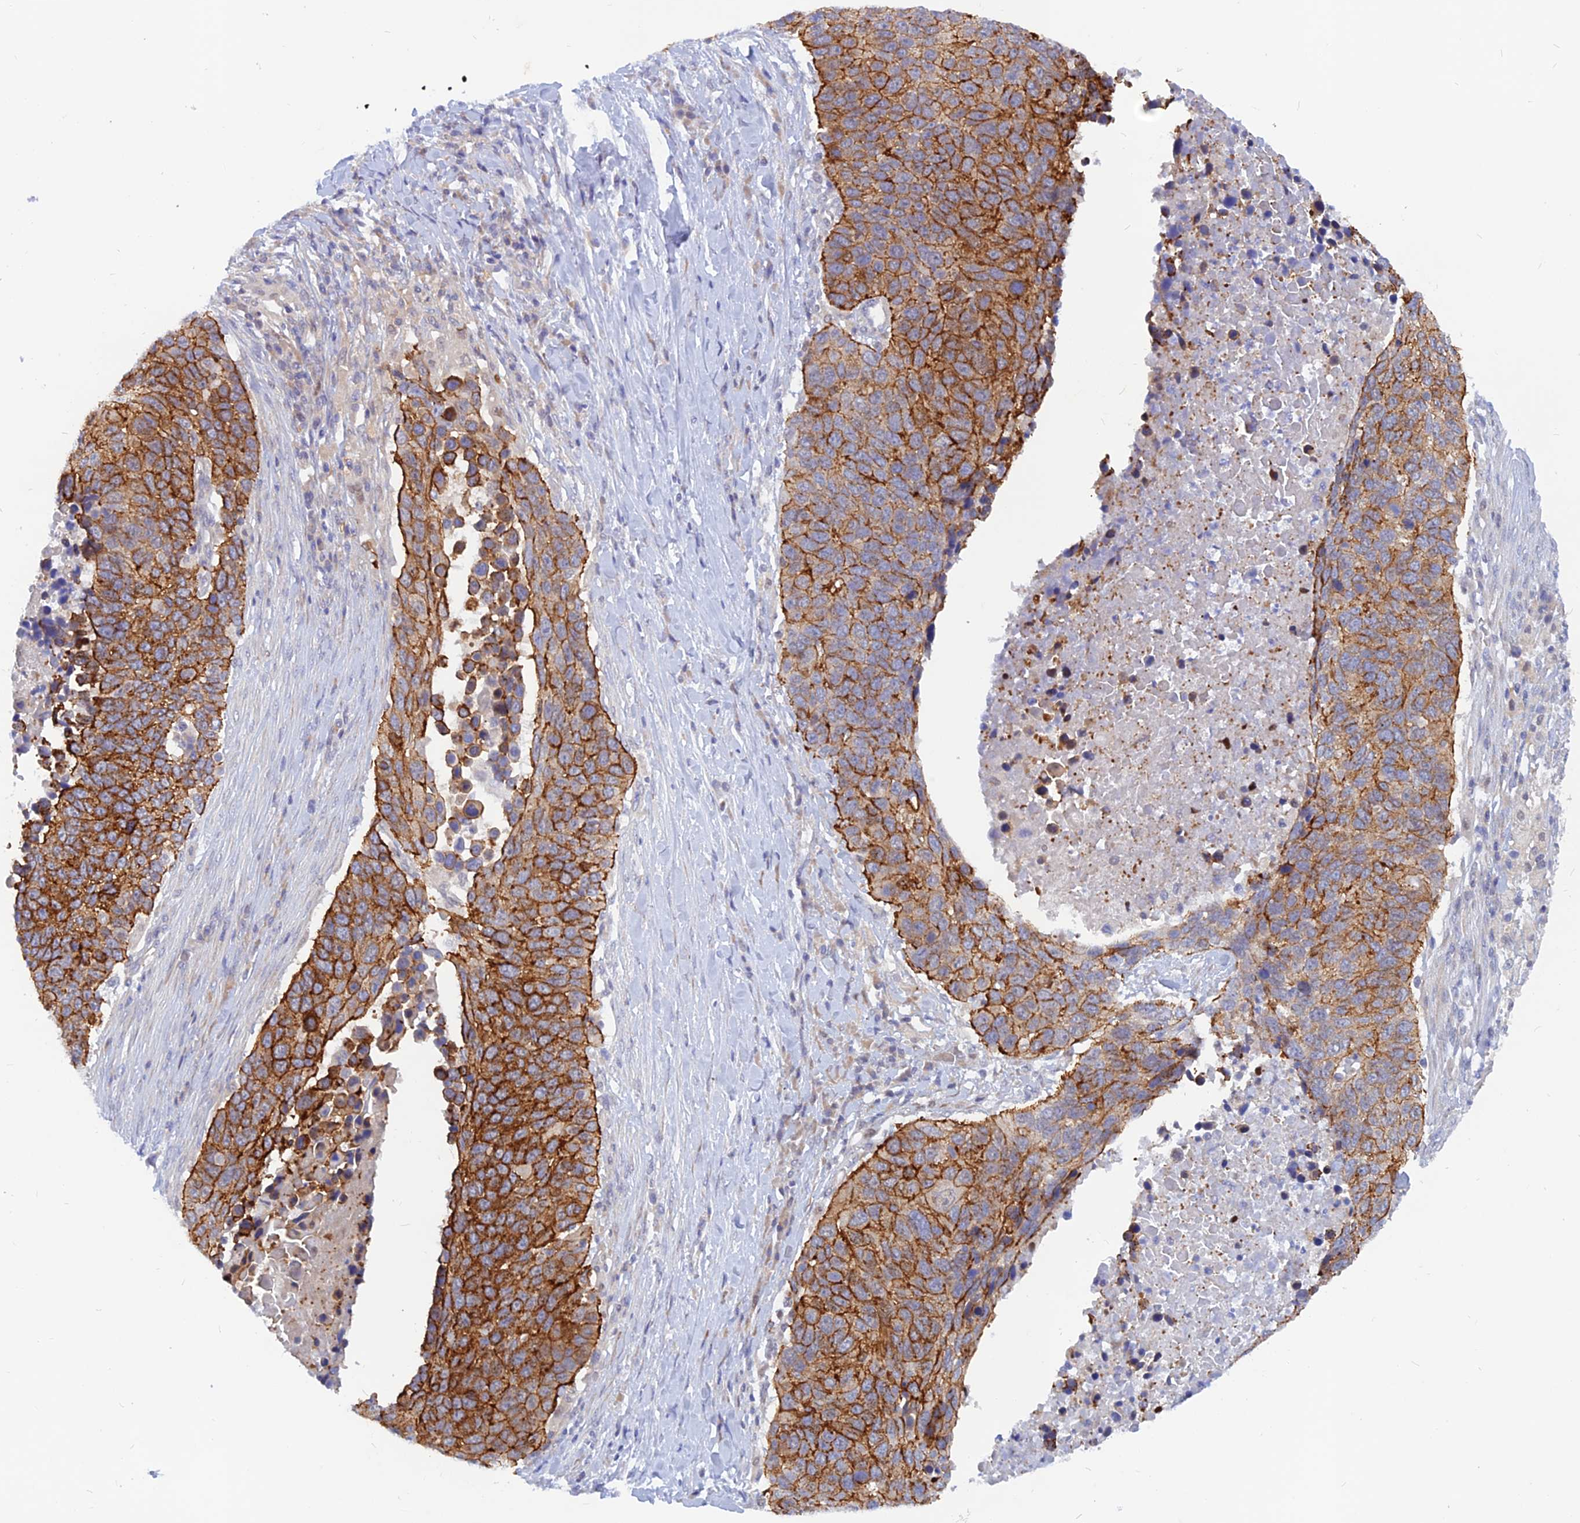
{"staining": {"intensity": "strong", "quantity": ">75%", "location": "cytoplasmic/membranous"}, "tissue": "lung cancer", "cell_type": "Tumor cells", "image_type": "cancer", "snomed": [{"axis": "morphology", "description": "Normal tissue, NOS"}, {"axis": "morphology", "description": "Squamous cell carcinoma, NOS"}, {"axis": "topography", "description": "Lymph node"}, {"axis": "topography", "description": "Lung"}], "caption": "Immunohistochemical staining of human lung squamous cell carcinoma demonstrates high levels of strong cytoplasmic/membranous positivity in about >75% of tumor cells. (Brightfield microscopy of DAB IHC at high magnification).", "gene": "DNAJC16", "patient": {"sex": "male", "age": 66}}